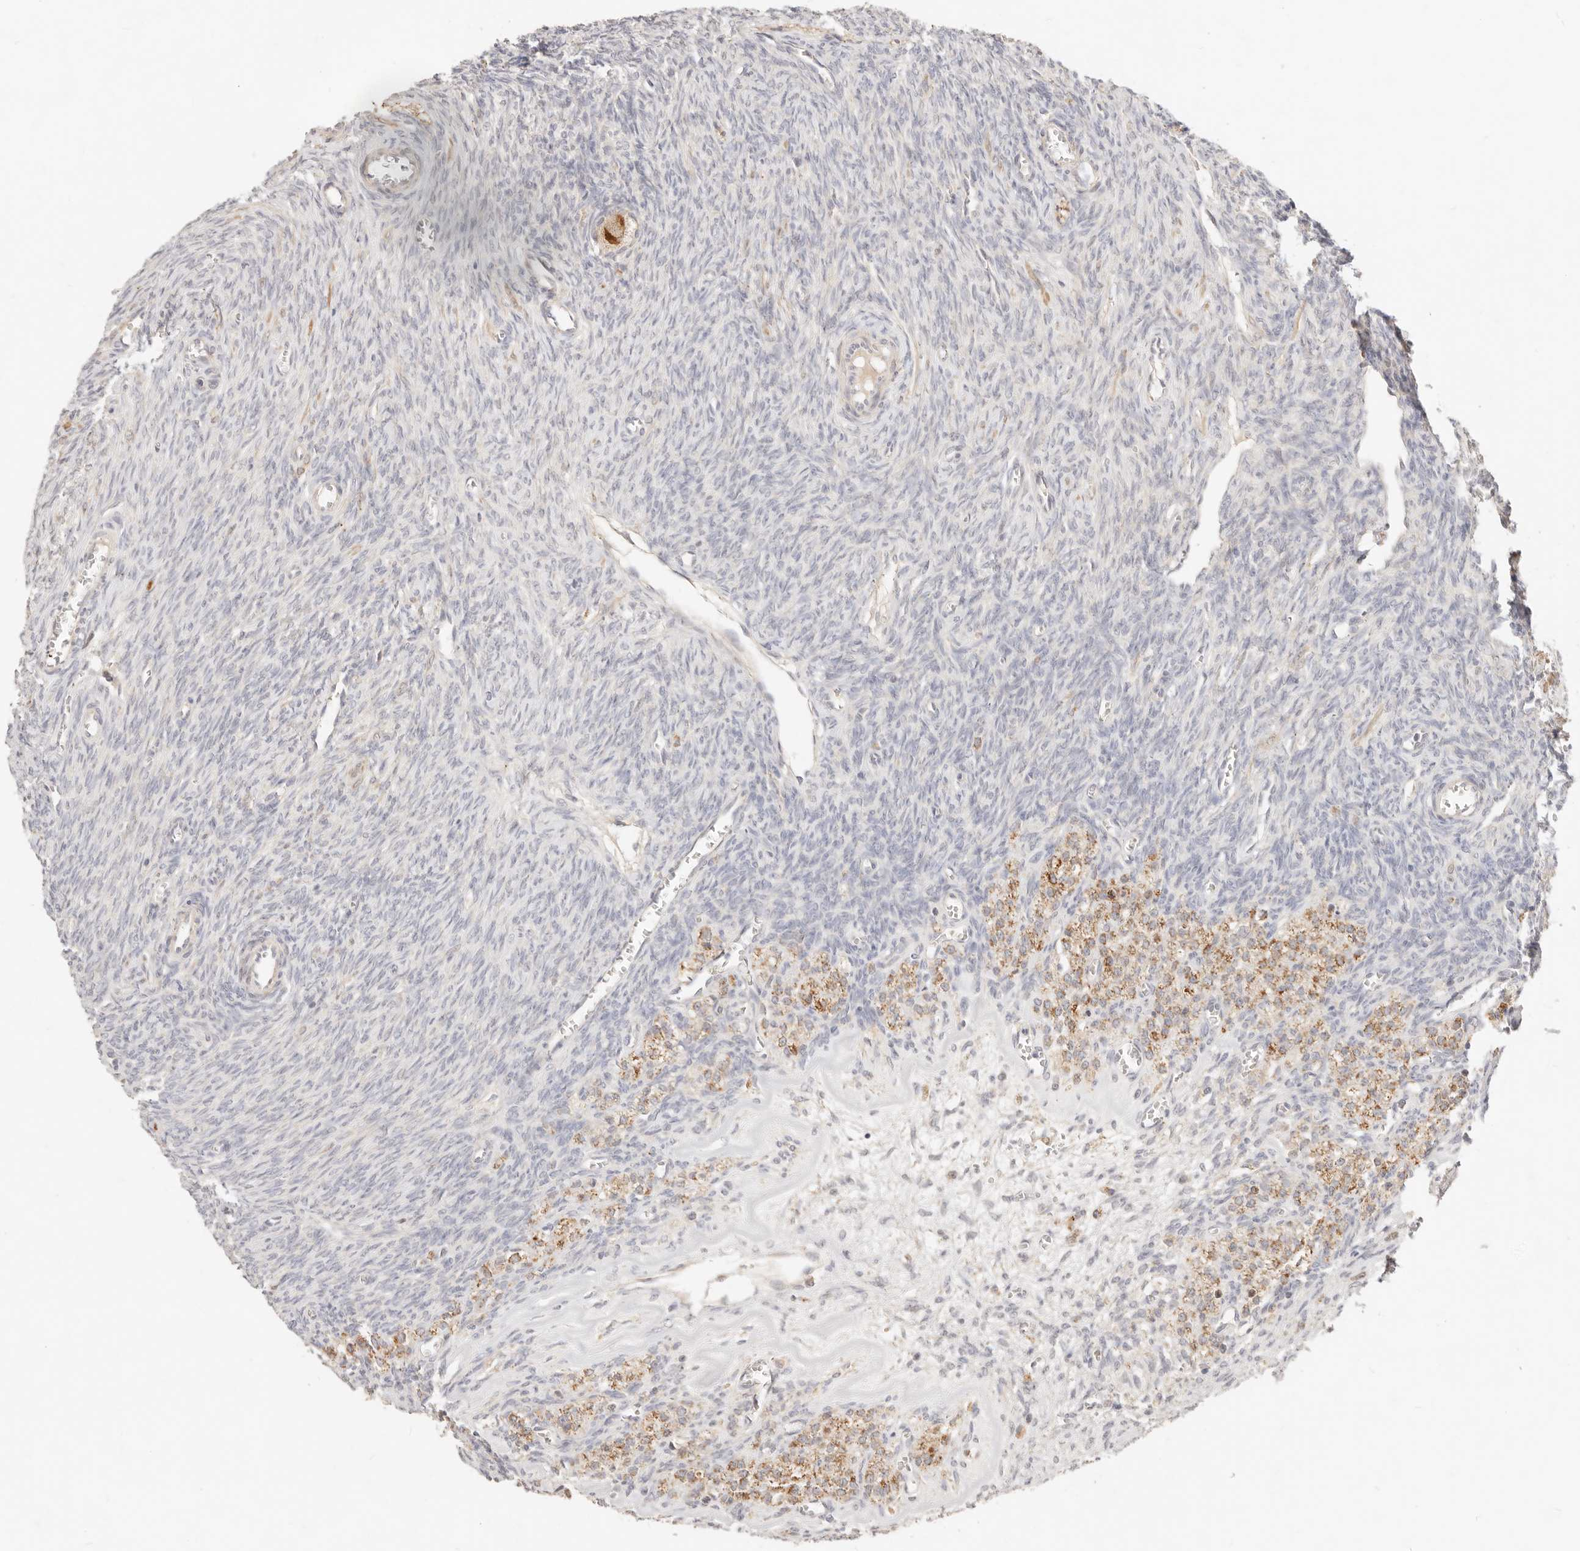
{"staining": {"intensity": "moderate", "quantity": ">75%", "location": "cytoplasmic/membranous"}, "tissue": "ovary", "cell_type": "Follicle cells", "image_type": "normal", "snomed": [{"axis": "morphology", "description": "Normal tissue, NOS"}, {"axis": "topography", "description": "Ovary"}], "caption": "DAB immunohistochemical staining of unremarkable human ovary displays moderate cytoplasmic/membranous protein expression in about >75% of follicle cells. Nuclei are stained in blue.", "gene": "RUBCNL", "patient": {"sex": "female", "age": 27}}